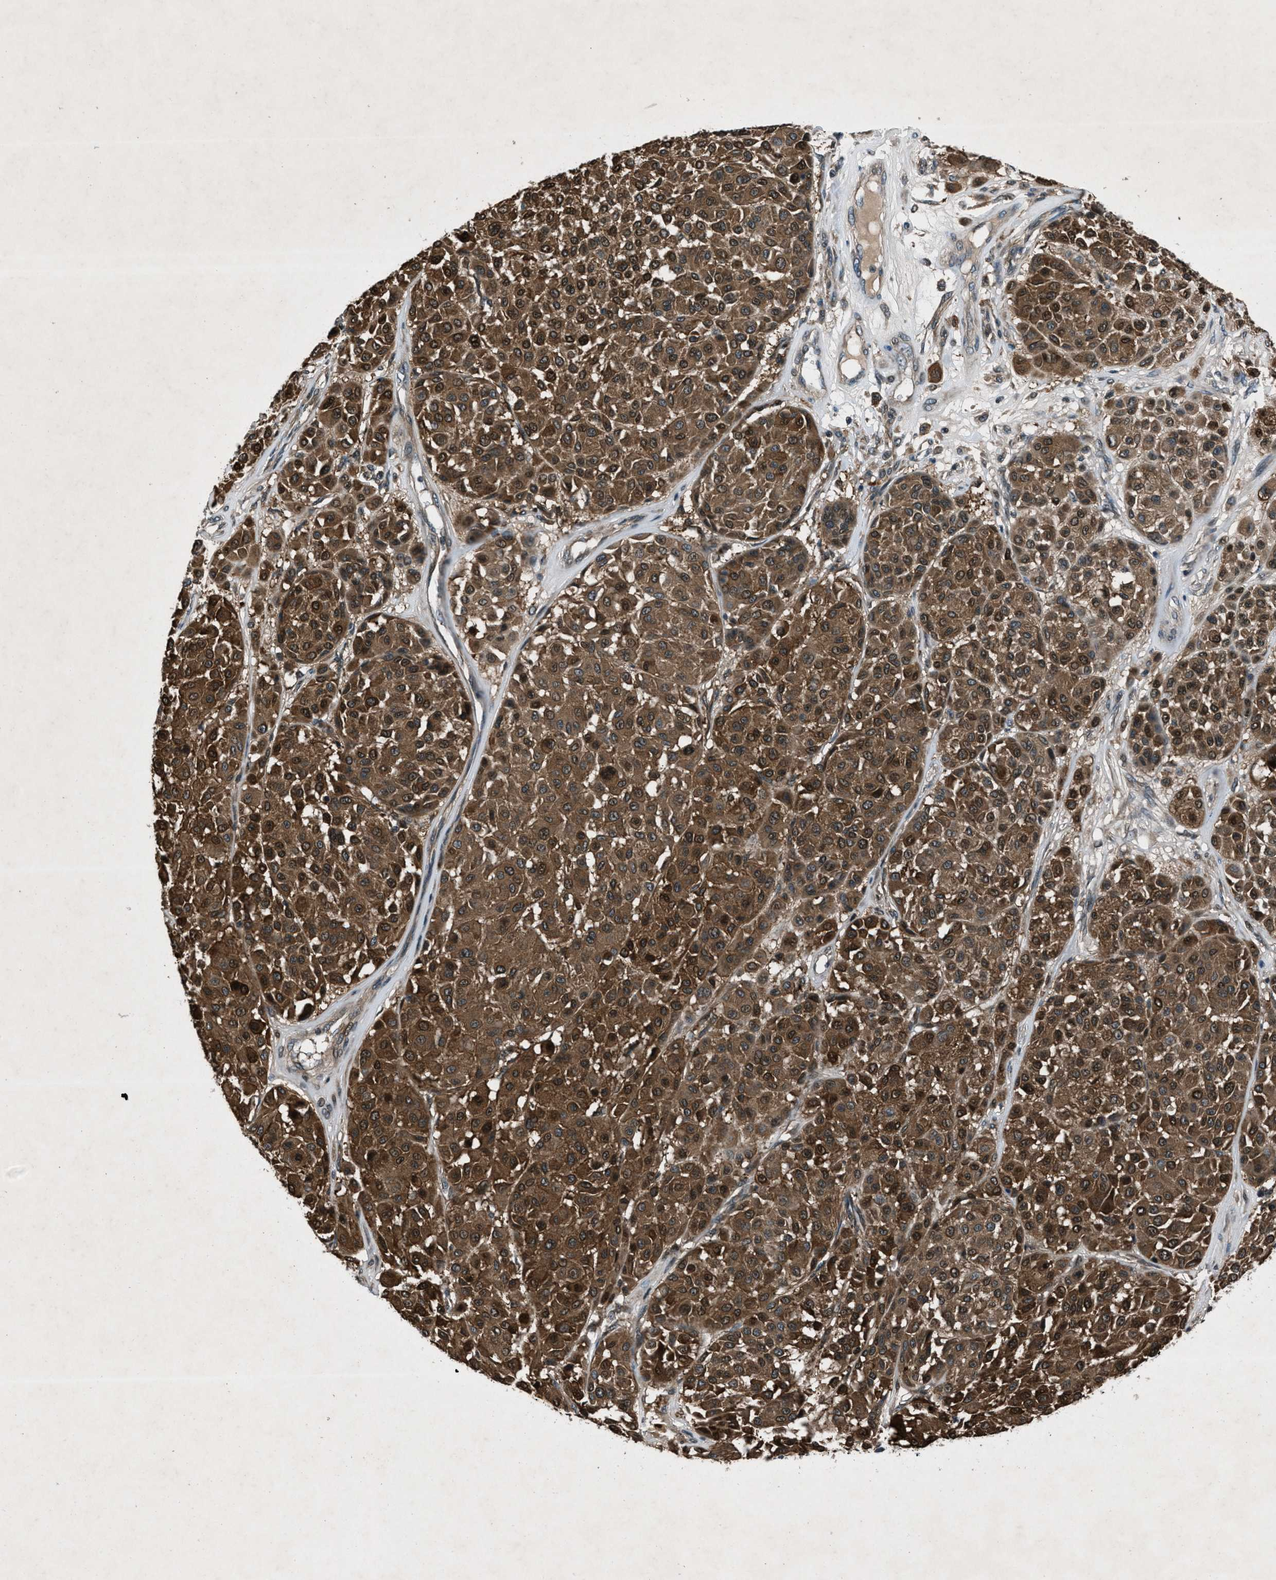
{"staining": {"intensity": "strong", "quantity": ">75%", "location": "cytoplasmic/membranous"}, "tissue": "melanoma", "cell_type": "Tumor cells", "image_type": "cancer", "snomed": [{"axis": "morphology", "description": "Malignant melanoma, Metastatic site"}, {"axis": "topography", "description": "Soft tissue"}], "caption": "Immunohistochemical staining of malignant melanoma (metastatic site) reveals high levels of strong cytoplasmic/membranous protein staining in about >75% of tumor cells.", "gene": "EPSTI1", "patient": {"sex": "male", "age": 41}}